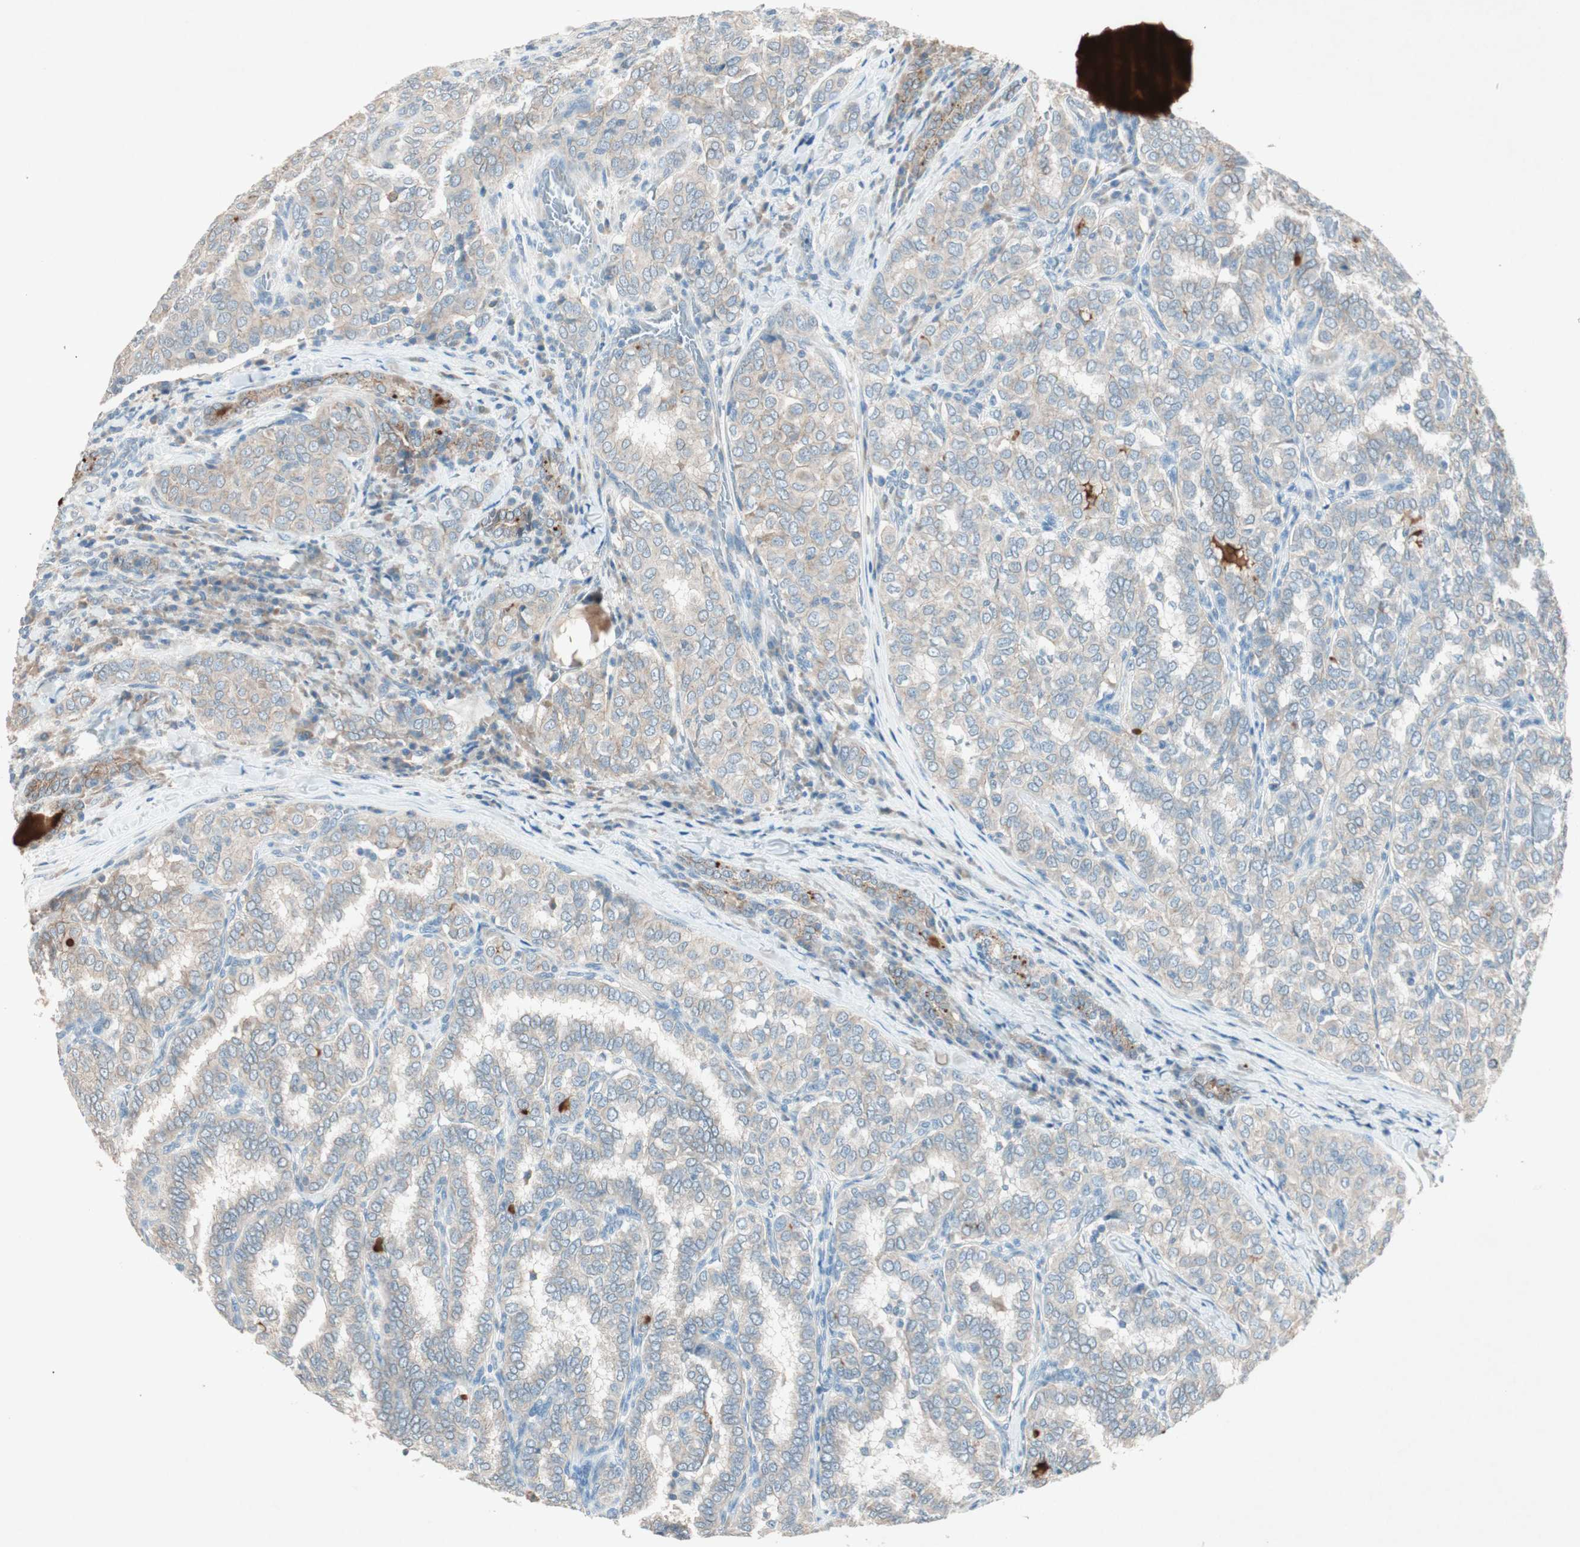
{"staining": {"intensity": "weak", "quantity": "25%-75%", "location": "cytoplasmic/membranous"}, "tissue": "thyroid cancer", "cell_type": "Tumor cells", "image_type": "cancer", "snomed": [{"axis": "morphology", "description": "Papillary adenocarcinoma, NOS"}, {"axis": "topography", "description": "Thyroid gland"}], "caption": "Approximately 25%-75% of tumor cells in papillary adenocarcinoma (thyroid) reveal weak cytoplasmic/membranous protein positivity as visualized by brown immunohistochemical staining.", "gene": "NKAIN1", "patient": {"sex": "female", "age": 30}}